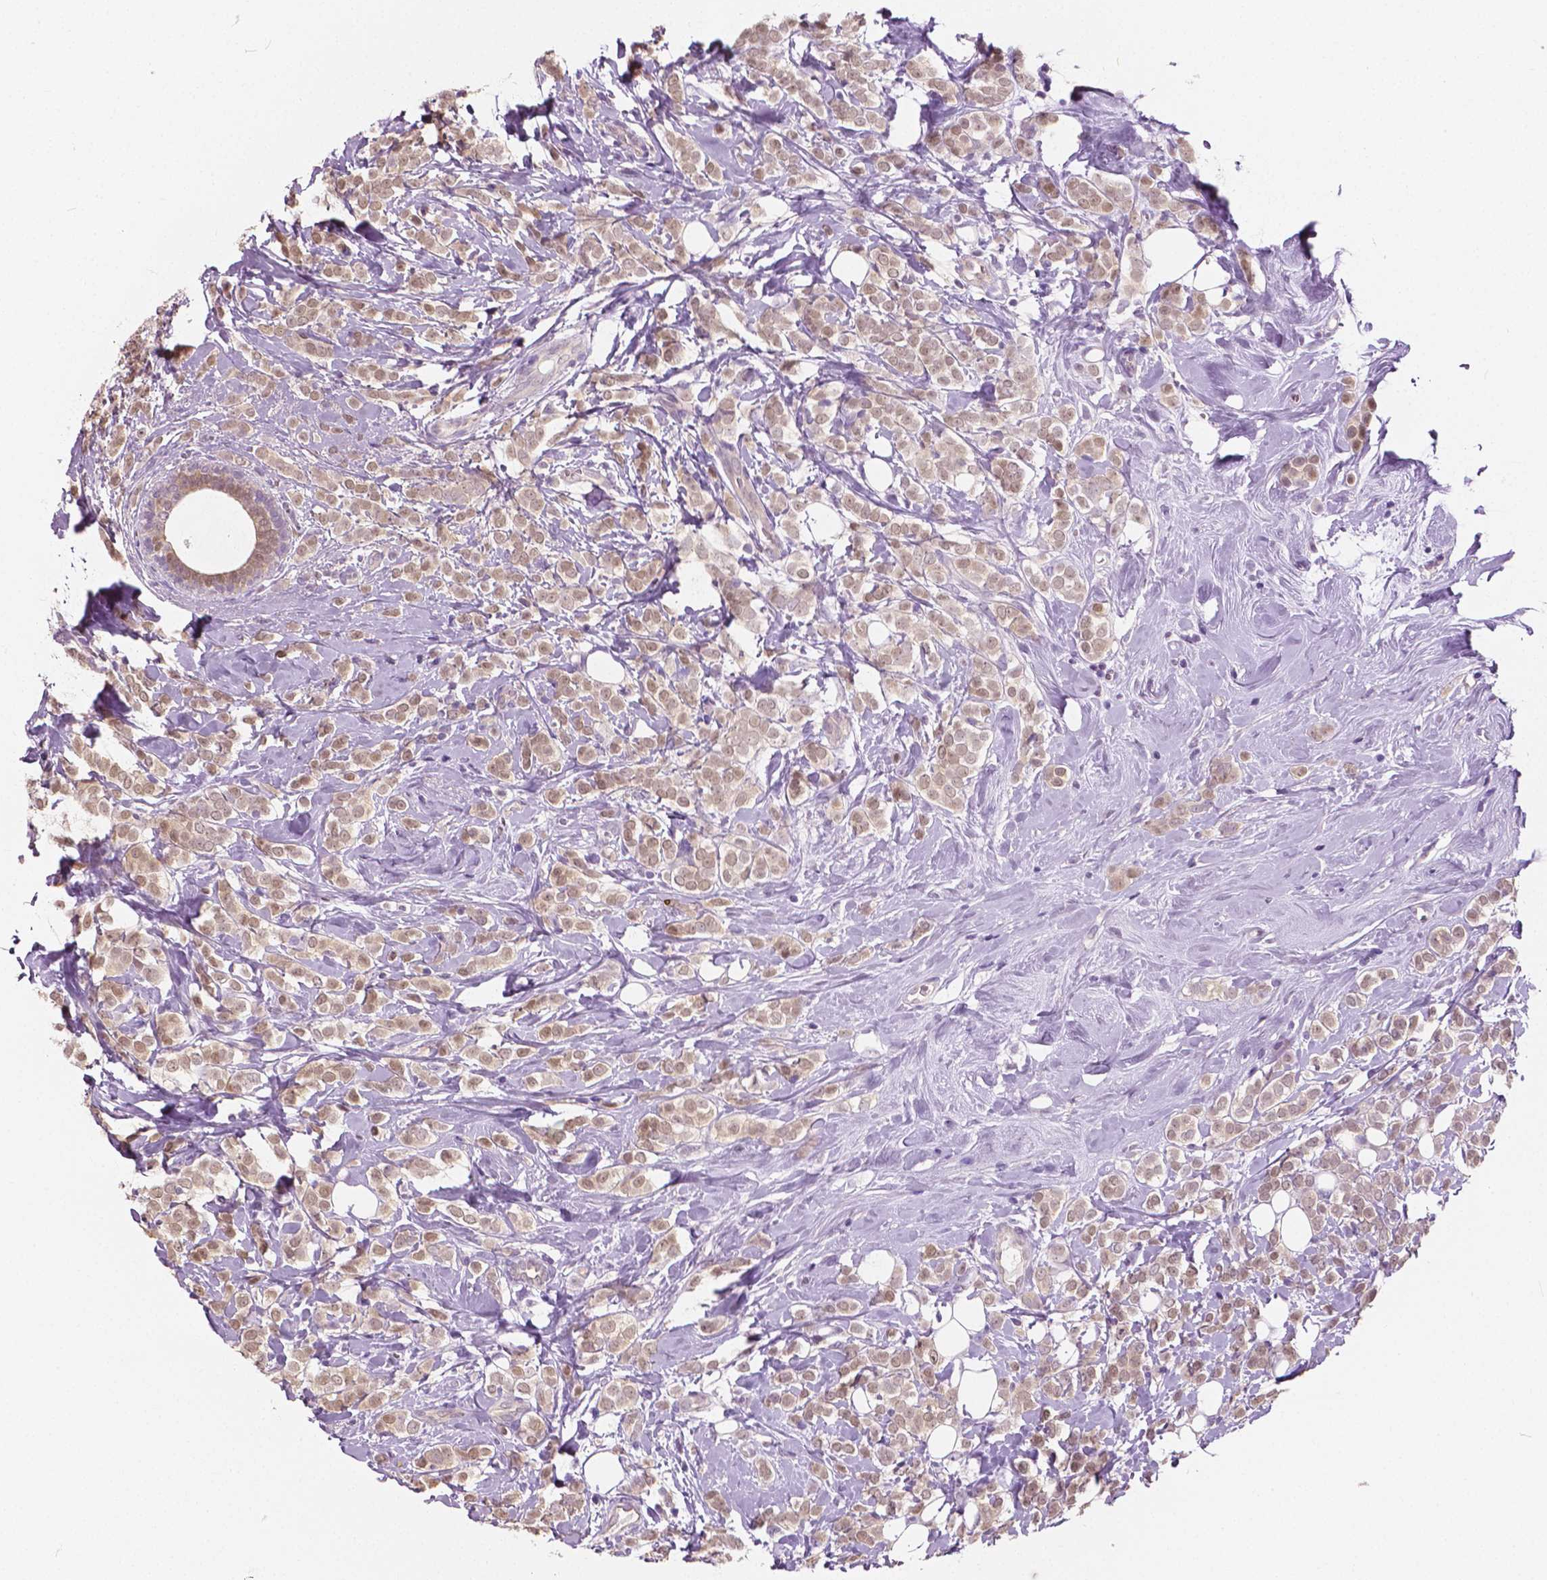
{"staining": {"intensity": "weak", "quantity": ">75%", "location": "cytoplasmic/membranous,nuclear"}, "tissue": "breast cancer", "cell_type": "Tumor cells", "image_type": "cancer", "snomed": [{"axis": "morphology", "description": "Lobular carcinoma"}, {"axis": "topography", "description": "Breast"}], "caption": "Breast cancer tissue displays weak cytoplasmic/membranous and nuclear expression in approximately >75% of tumor cells, visualized by immunohistochemistry.", "gene": "TKFC", "patient": {"sex": "female", "age": 49}}